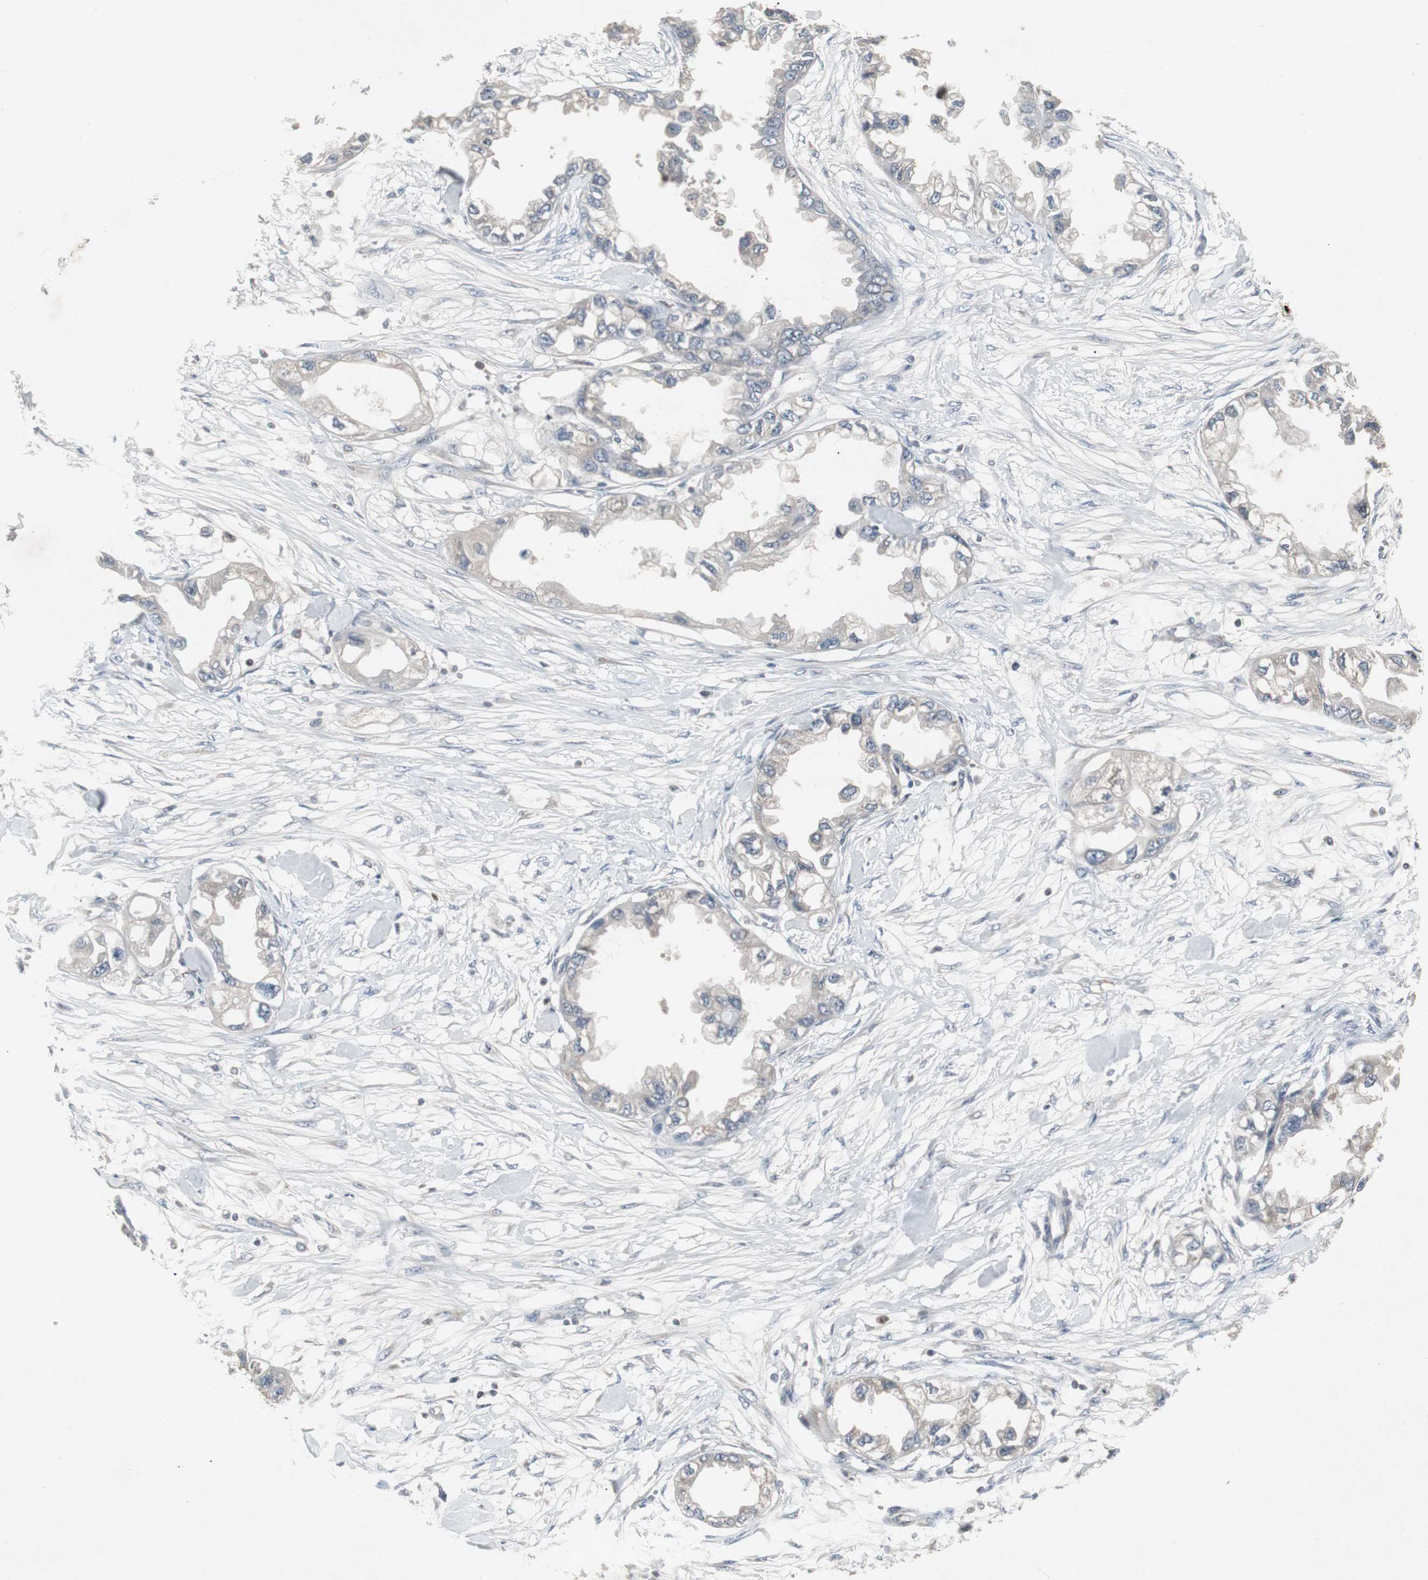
{"staining": {"intensity": "negative", "quantity": "none", "location": "none"}, "tissue": "endometrial cancer", "cell_type": "Tumor cells", "image_type": "cancer", "snomed": [{"axis": "morphology", "description": "Adenocarcinoma, NOS"}, {"axis": "topography", "description": "Endometrium"}], "caption": "This is a histopathology image of immunohistochemistry staining of endometrial cancer, which shows no staining in tumor cells.", "gene": "ZNF396", "patient": {"sex": "female", "age": 67}}